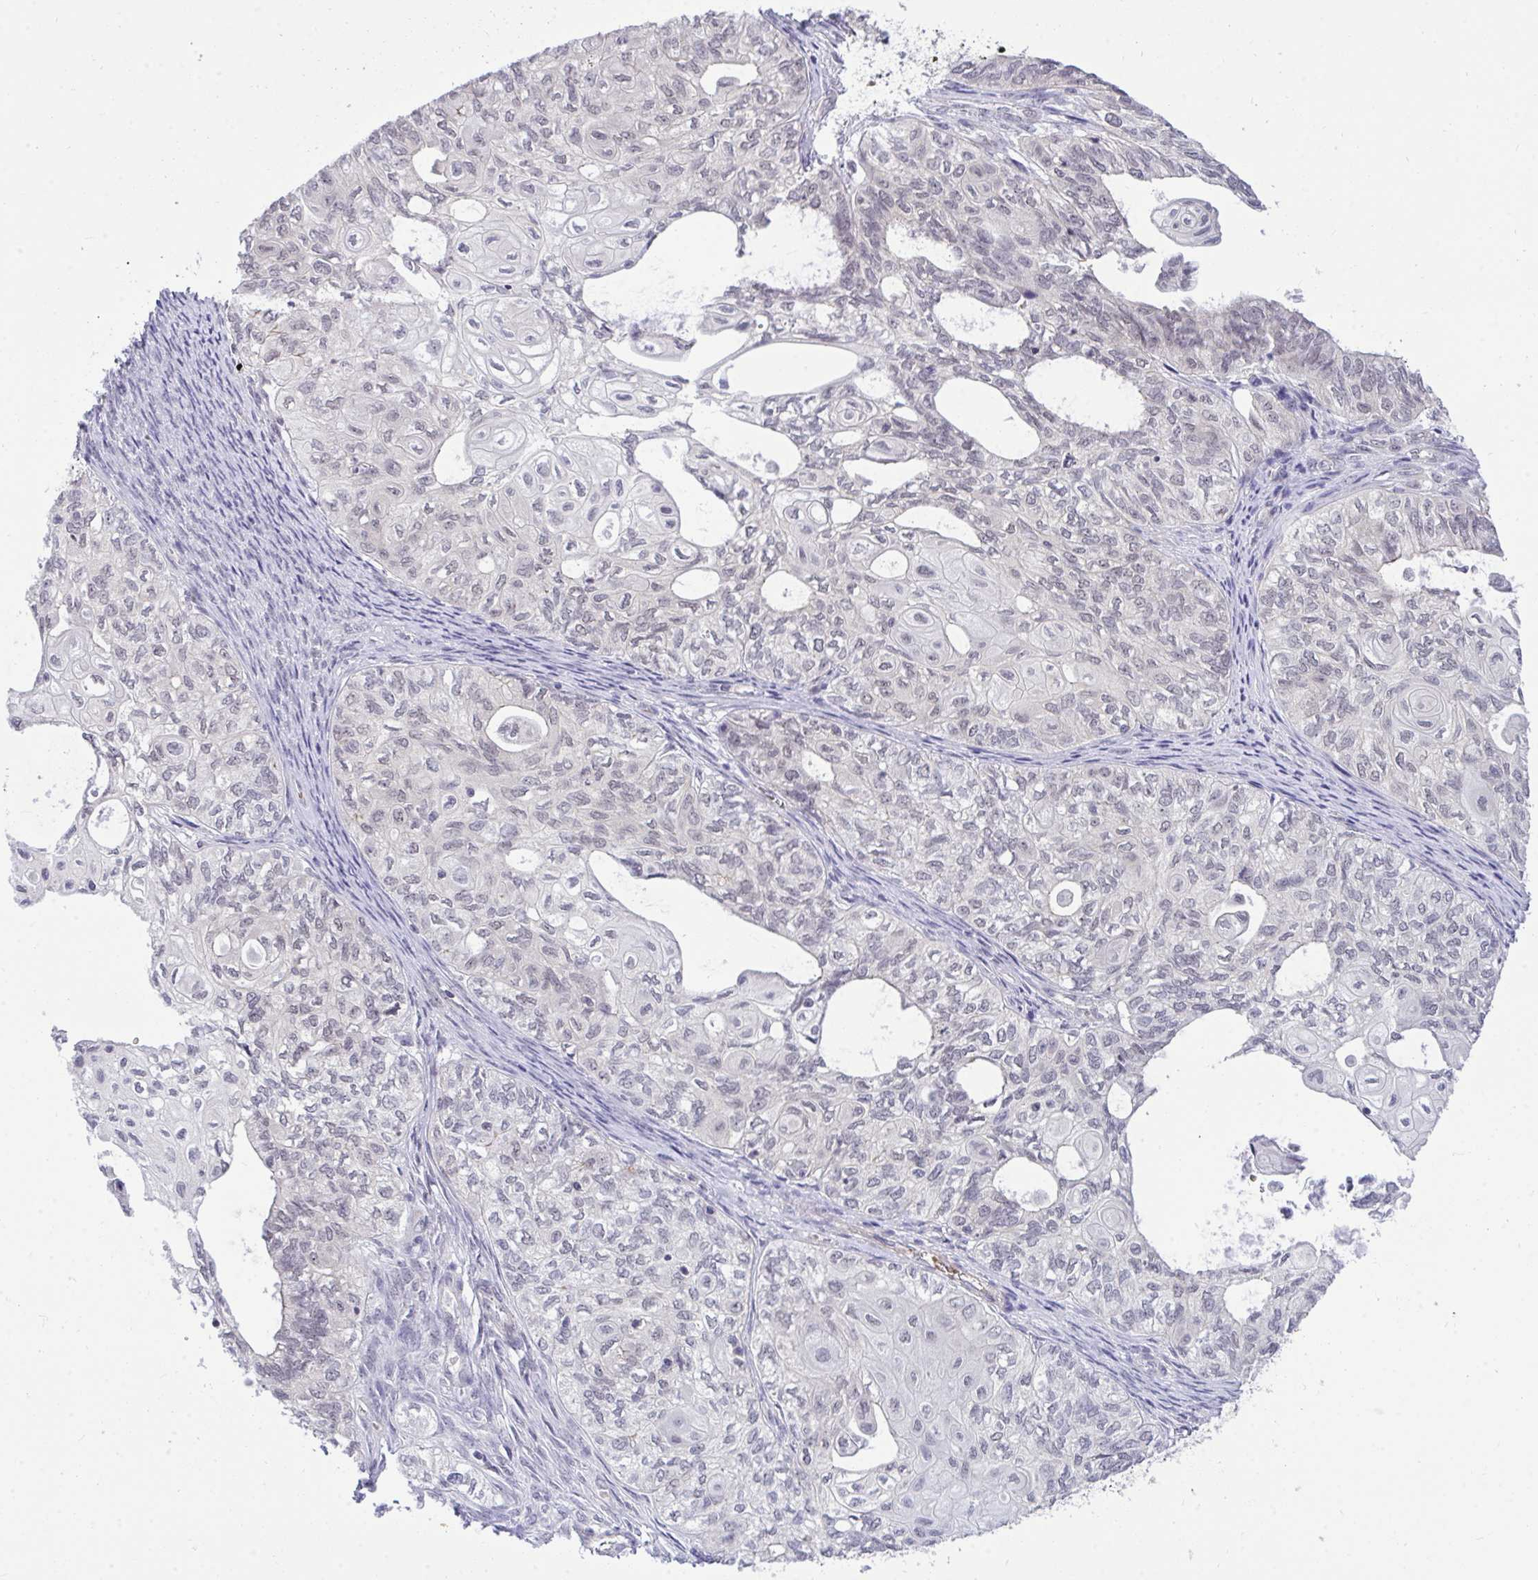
{"staining": {"intensity": "negative", "quantity": "none", "location": "none"}, "tissue": "ovarian cancer", "cell_type": "Tumor cells", "image_type": "cancer", "snomed": [{"axis": "morphology", "description": "Carcinoma, endometroid"}, {"axis": "topography", "description": "Ovary"}], "caption": "Human ovarian cancer (endometroid carcinoma) stained for a protein using IHC reveals no staining in tumor cells.", "gene": "PPP1CA", "patient": {"sex": "female", "age": 64}}